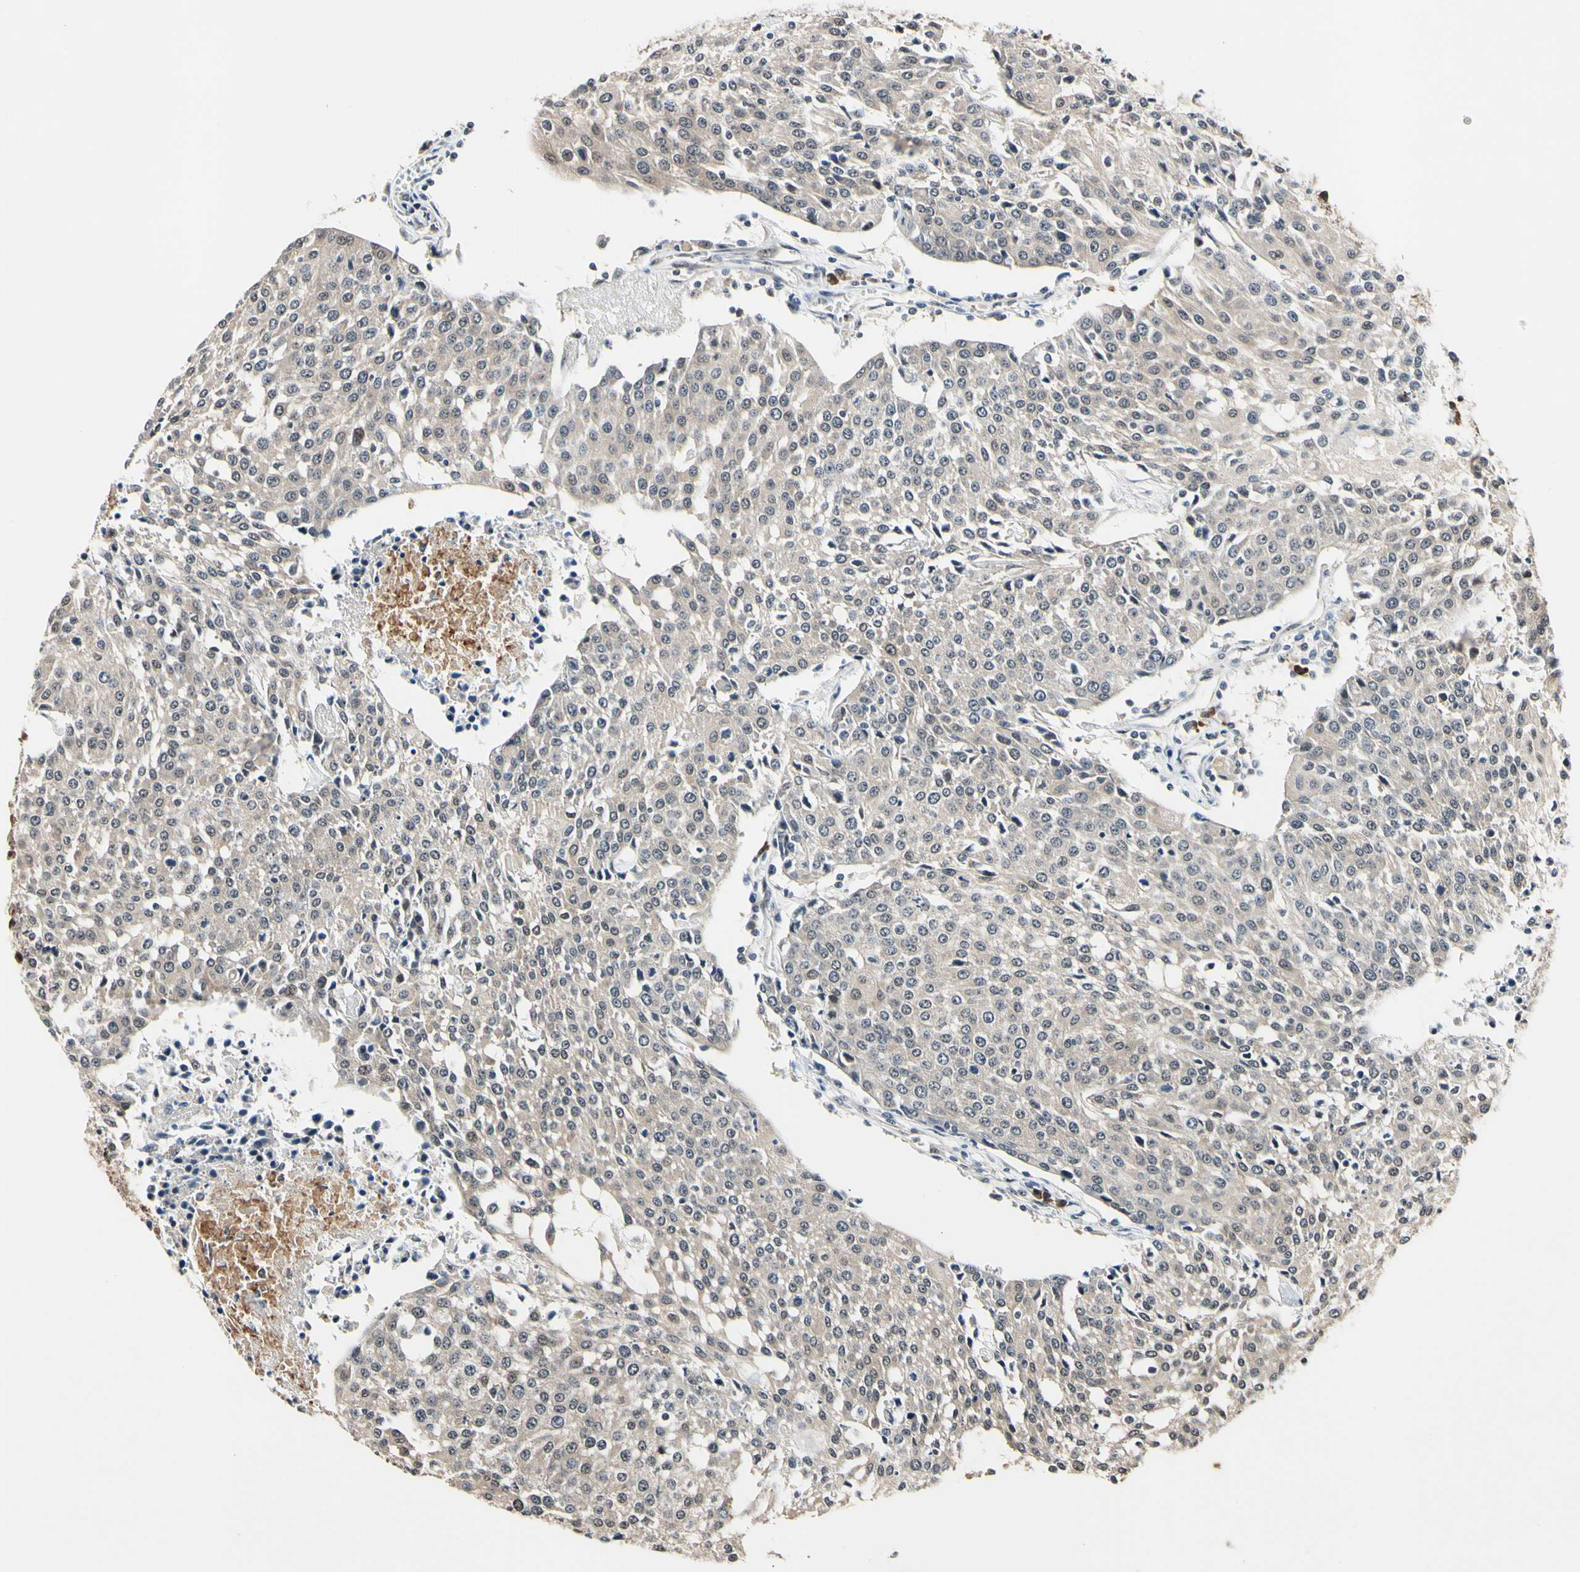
{"staining": {"intensity": "weak", "quantity": ">75%", "location": "cytoplasmic/membranous"}, "tissue": "urothelial cancer", "cell_type": "Tumor cells", "image_type": "cancer", "snomed": [{"axis": "morphology", "description": "Urothelial carcinoma, High grade"}, {"axis": "topography", "description": "Urinary bladder"}], "caption": "Brown immunohistochemical staining in human urothelial cancer reveals weak cytoplasmic/membranous staining in about >75% of tumor cells.", "gene": "PSMD10", "patient": {"sex": "female", "age": 85}}